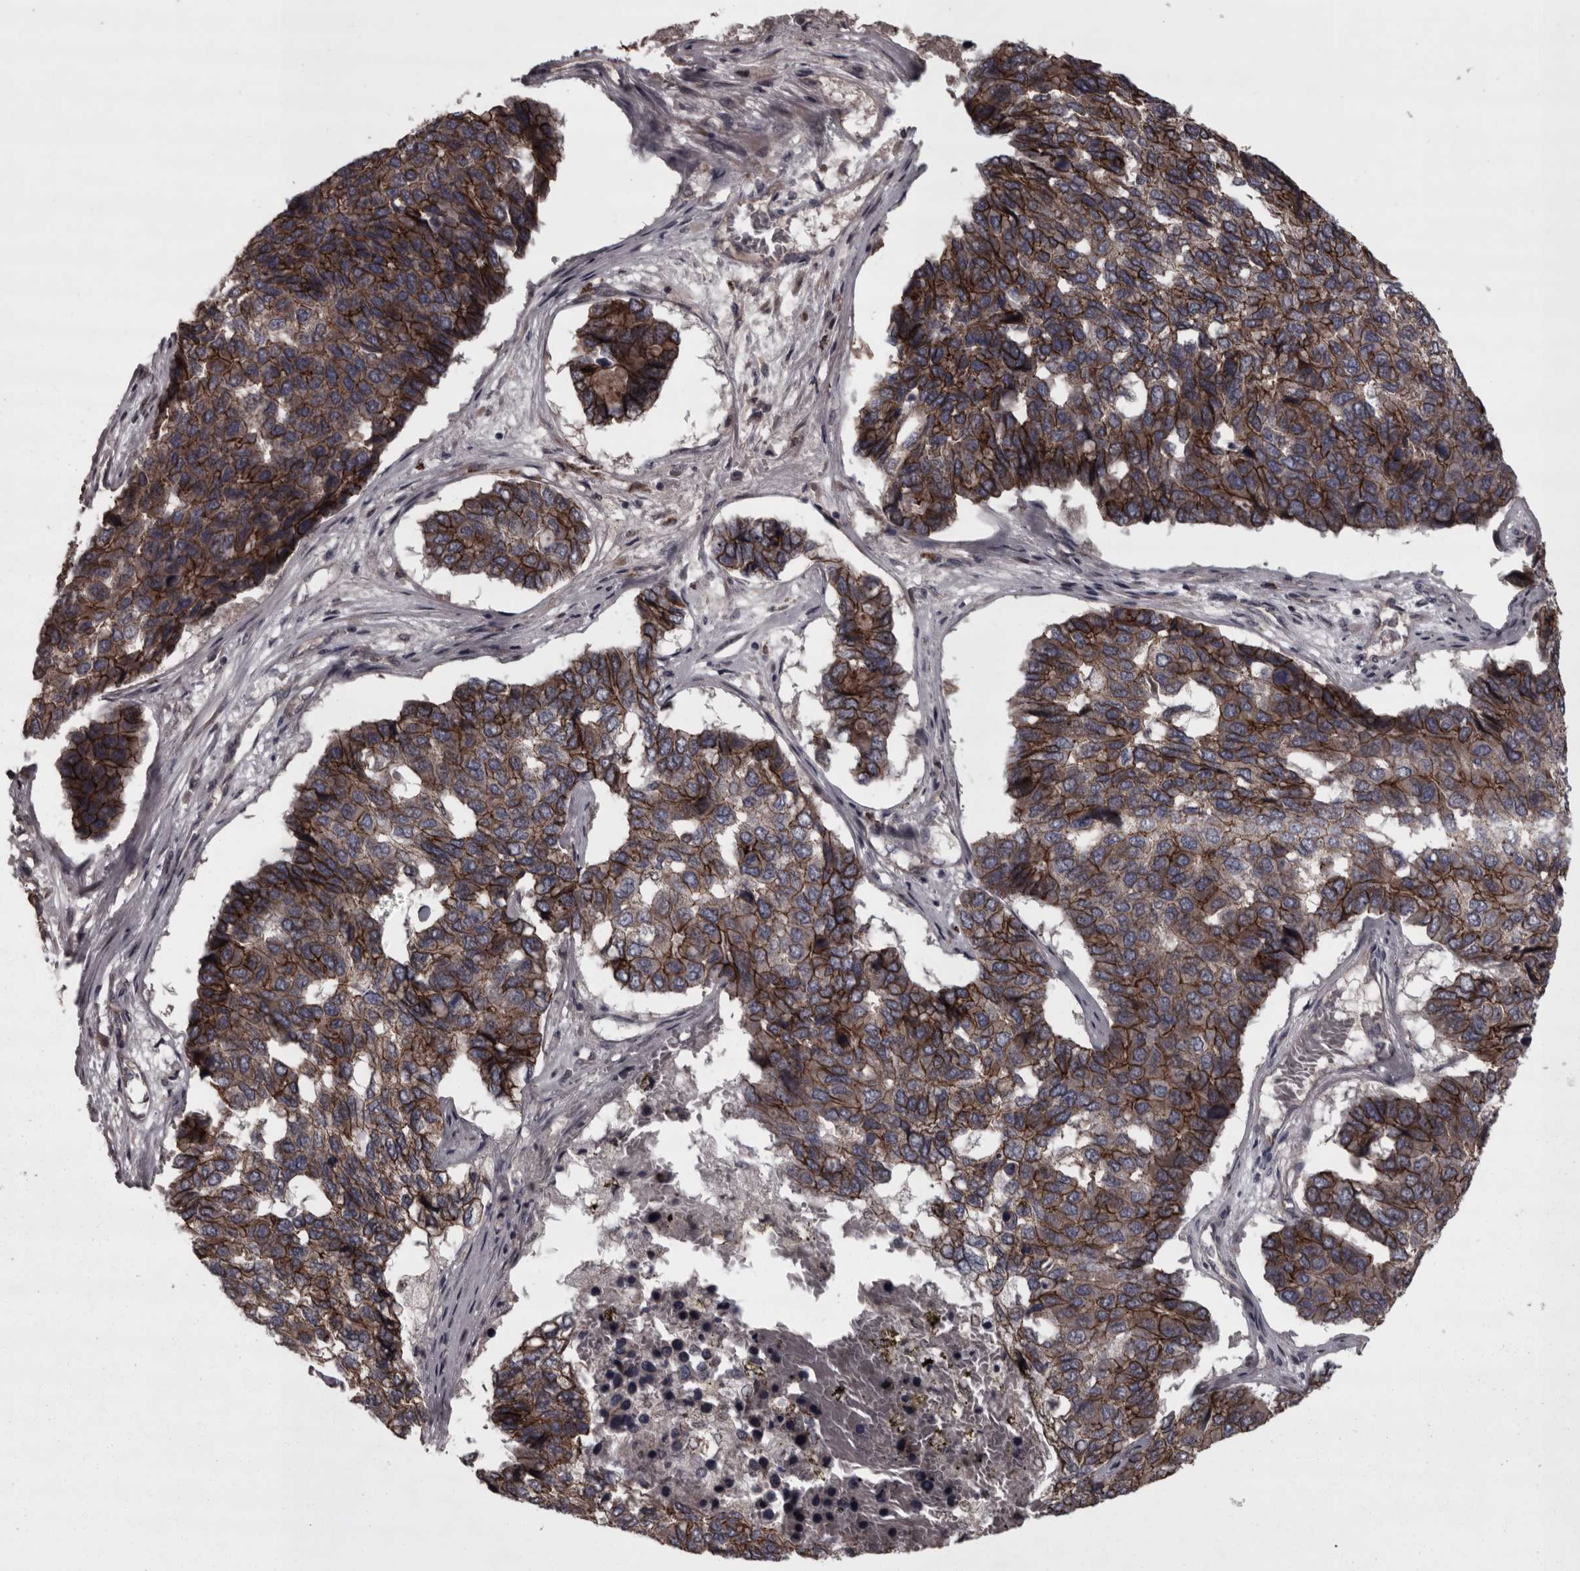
{"staining": {"intensity": "strong", "quantity": "25%-75%", "location": "cytoplasmic/membranous"}, "tissue": "pancreatic cancer", "cell_type": "Tumor cells", "image_type": "cancer", "snomed": [{"axis": "morphology", "description": "Adenocarcinoma, NOS"}, {"axis": "topography", "description": "Pancreas"}], "caption": "Protein expression analysis of human pancreatic adenocarcinoma reveals strong cytoplasmic/membranous positivity in approximately 25%-75% of tumor cells. (DAB IHC with brightfield microscopy, high magnification).", "gene": "PCDH17", "patient": {"sex": "male", "age": 50}}